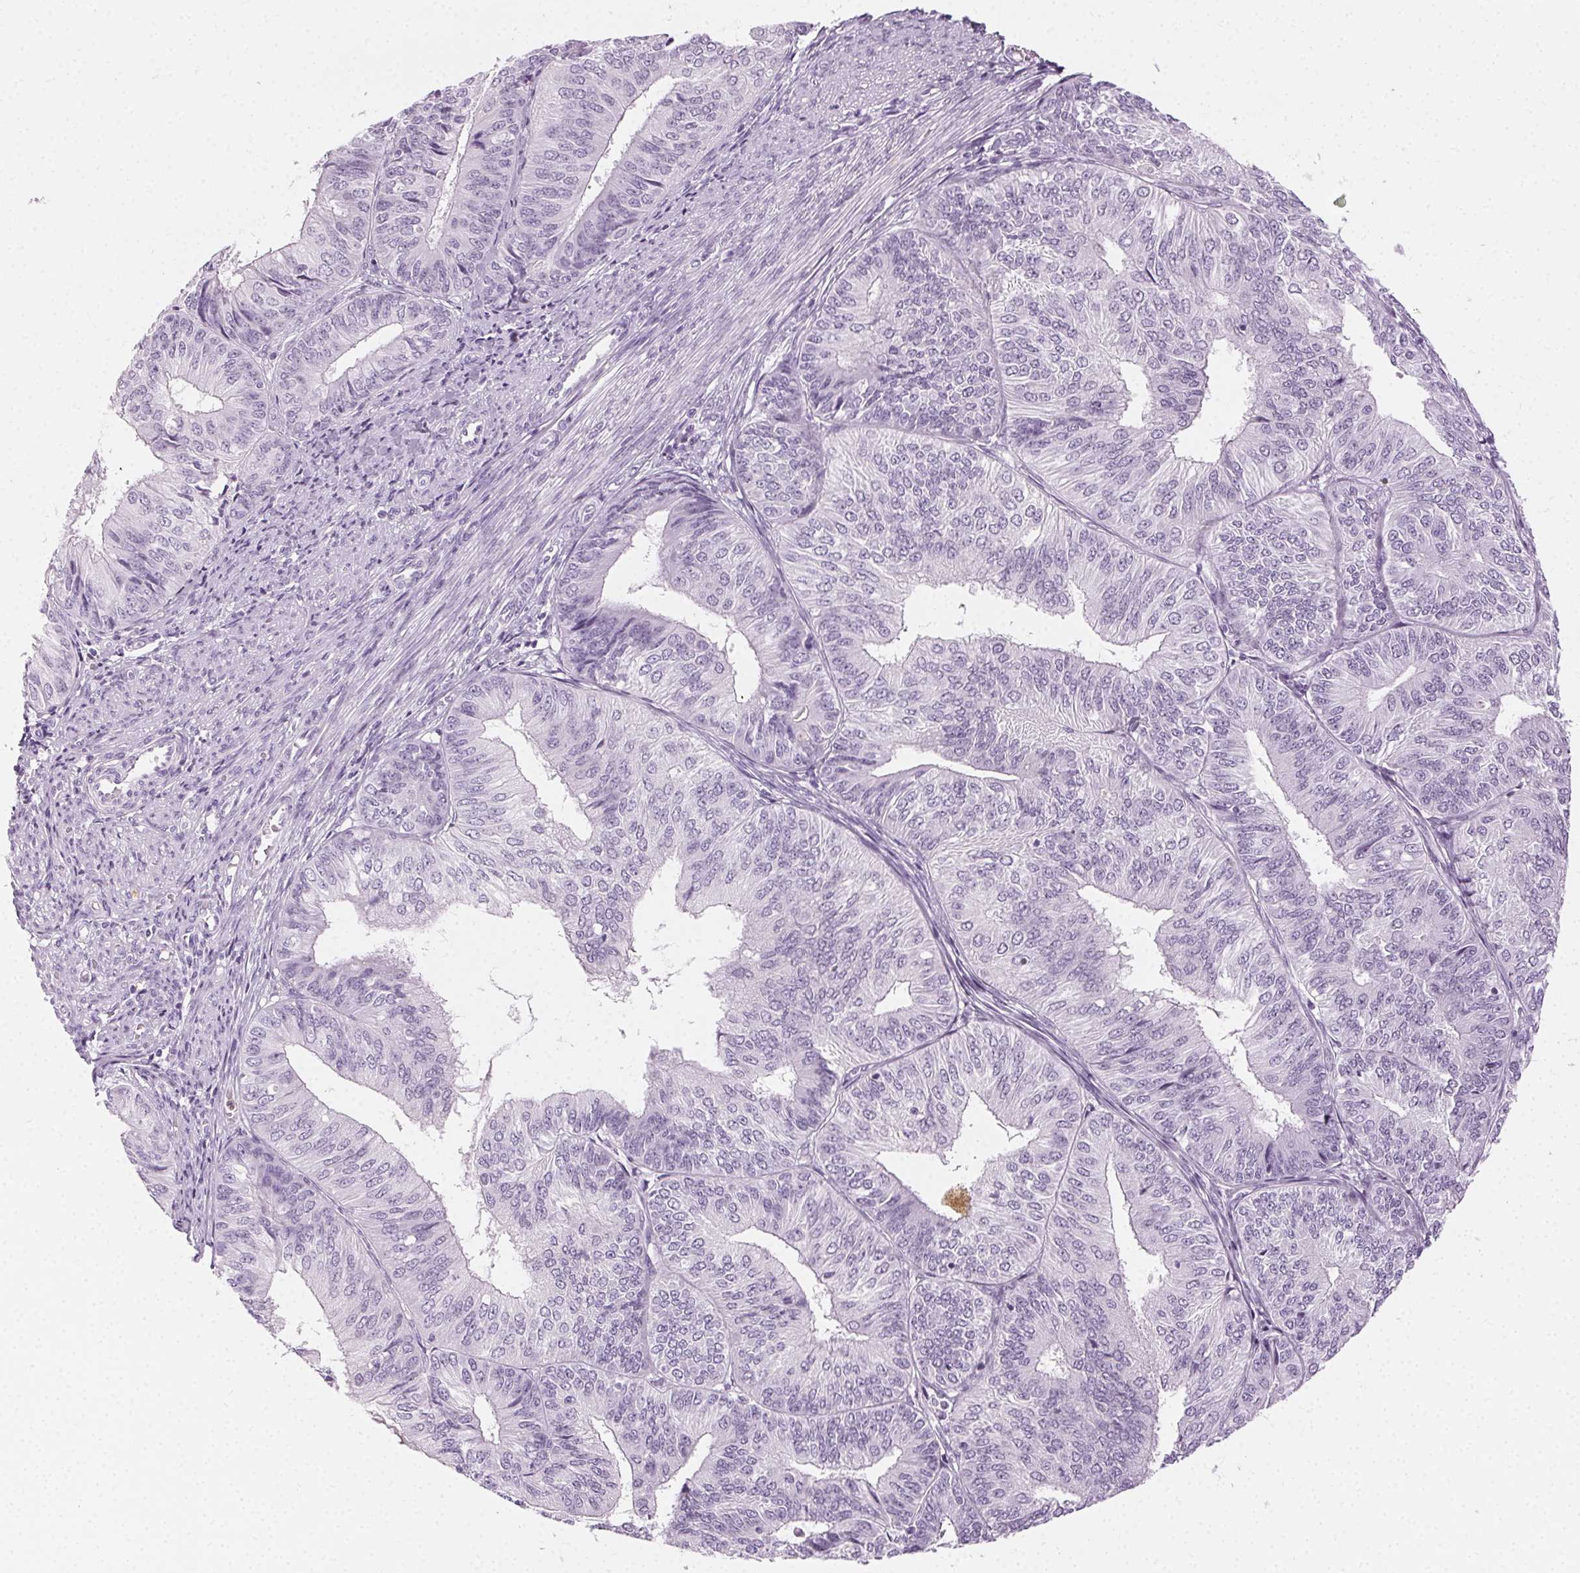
{"staining": {"intensity": "negative", "quantity": "none", "location": "none"}, "tissue": "endometrial cancer", "cell_type": "Tumor cells", "image_type": "cancer", "snomed": [{"axis": "morphology", "description": "Adenocarcinoma, NOS"}, {"axis": "topography", "description": "Endometrium"}], "caption": "This image is of adenocarcinoma (endometrial) stained with IHC to label a protein in brown with the nuclei are counter-stained blue. There is no staining in tumor cells.", "gene": "MPO", "patient": {"sex": "female", "age": 58}}